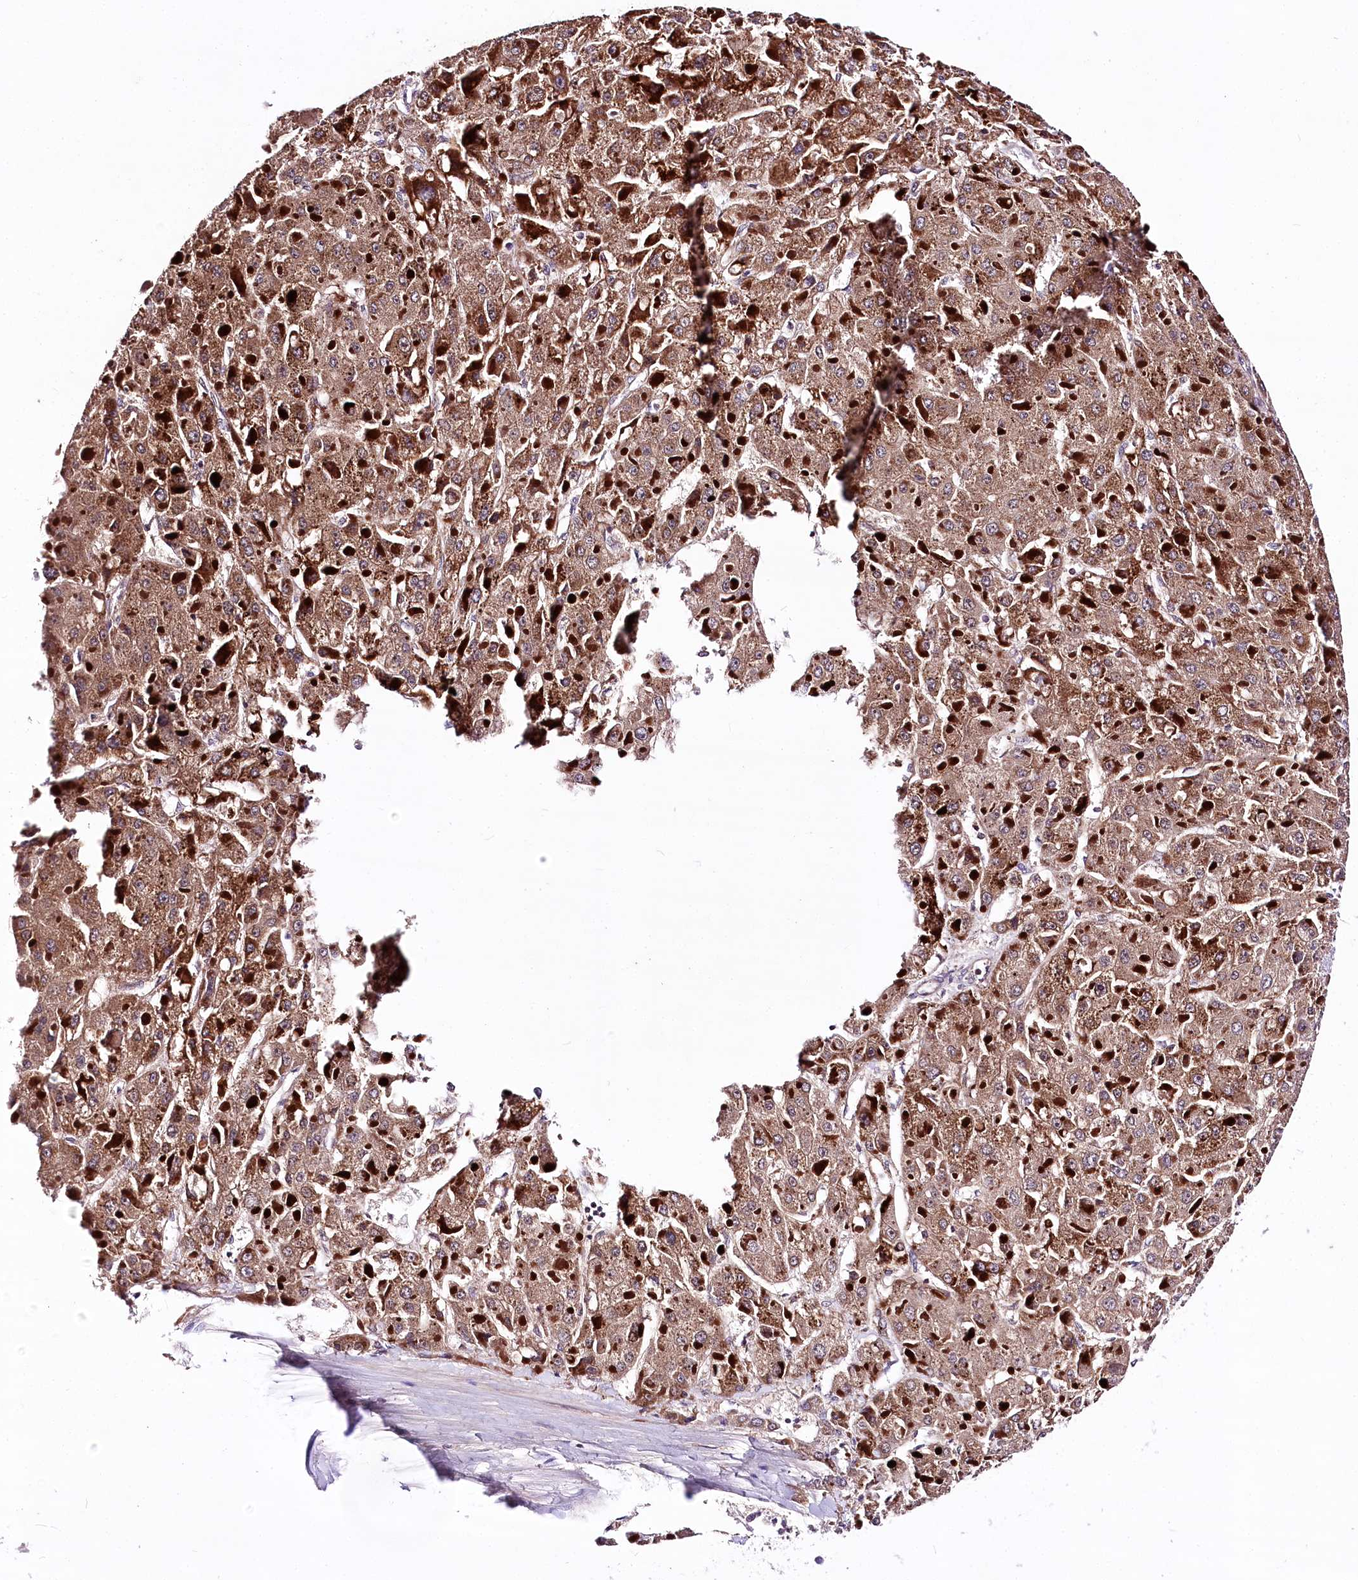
{"staining": {"intensity": "moderate", "quantity": ">75%", "location": "cytoplasmic/membranous"}, "tissue": "liver cancer", "cell_type": "Tumor cells", "image_type": "cancer", "snomed": [{"axis": "morphology", "description": "Carcinoma, Hepatocellular, NOS"}, {"axis": "topography", "description": "Liver"}], "caption": "Protein analysis of liver cancer (hepatocellular carcinoma) tissue reveals moderate cytoplasmic/membranous staining in approximately >75% of tumor cells.", "gene": "ATE1", "patient": {"sex": "female", "age": 73}}